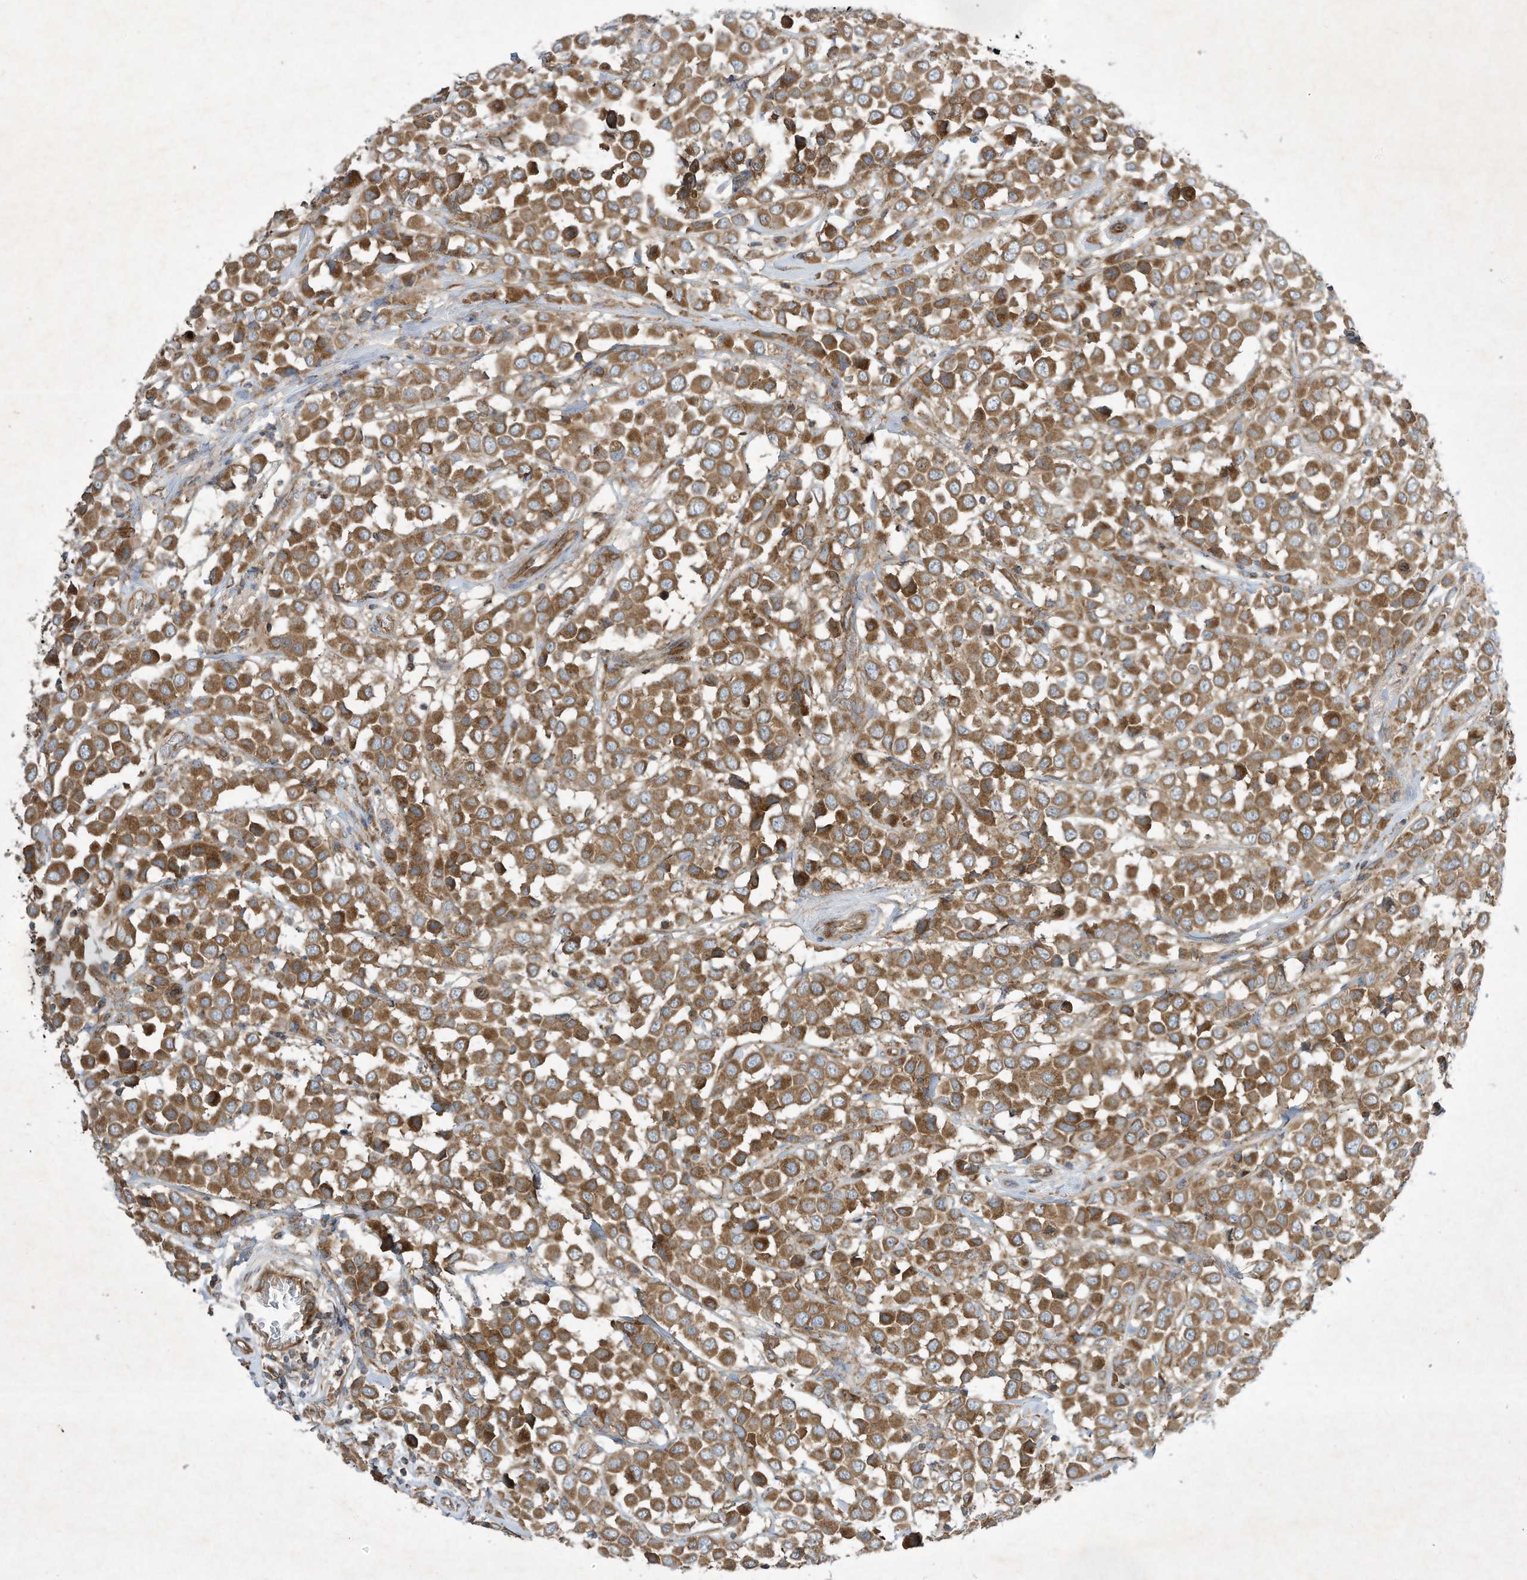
{"staining": {"intensity": "moderate", "quantity": ">75%", "location": "cytoplasmic/membranous"}, "tissue": "breast cancer", "cell_type": "Tumor cells", "image_type": "cancer", "snomed": [{"axis": "morphology", "description": "Duct carcinoma"}, {"axis": "topography", "description": "Breast"}], "caption": "The photomicrograph shows immunohistochemical staining of breast cancer (intraductal carcinoma). There is moderate cytoplasmic/membranous positivity is present in about >75% of tumor cells.", "gene": "SYNJ2", "patient": {"sex": "female", "age": 61}}